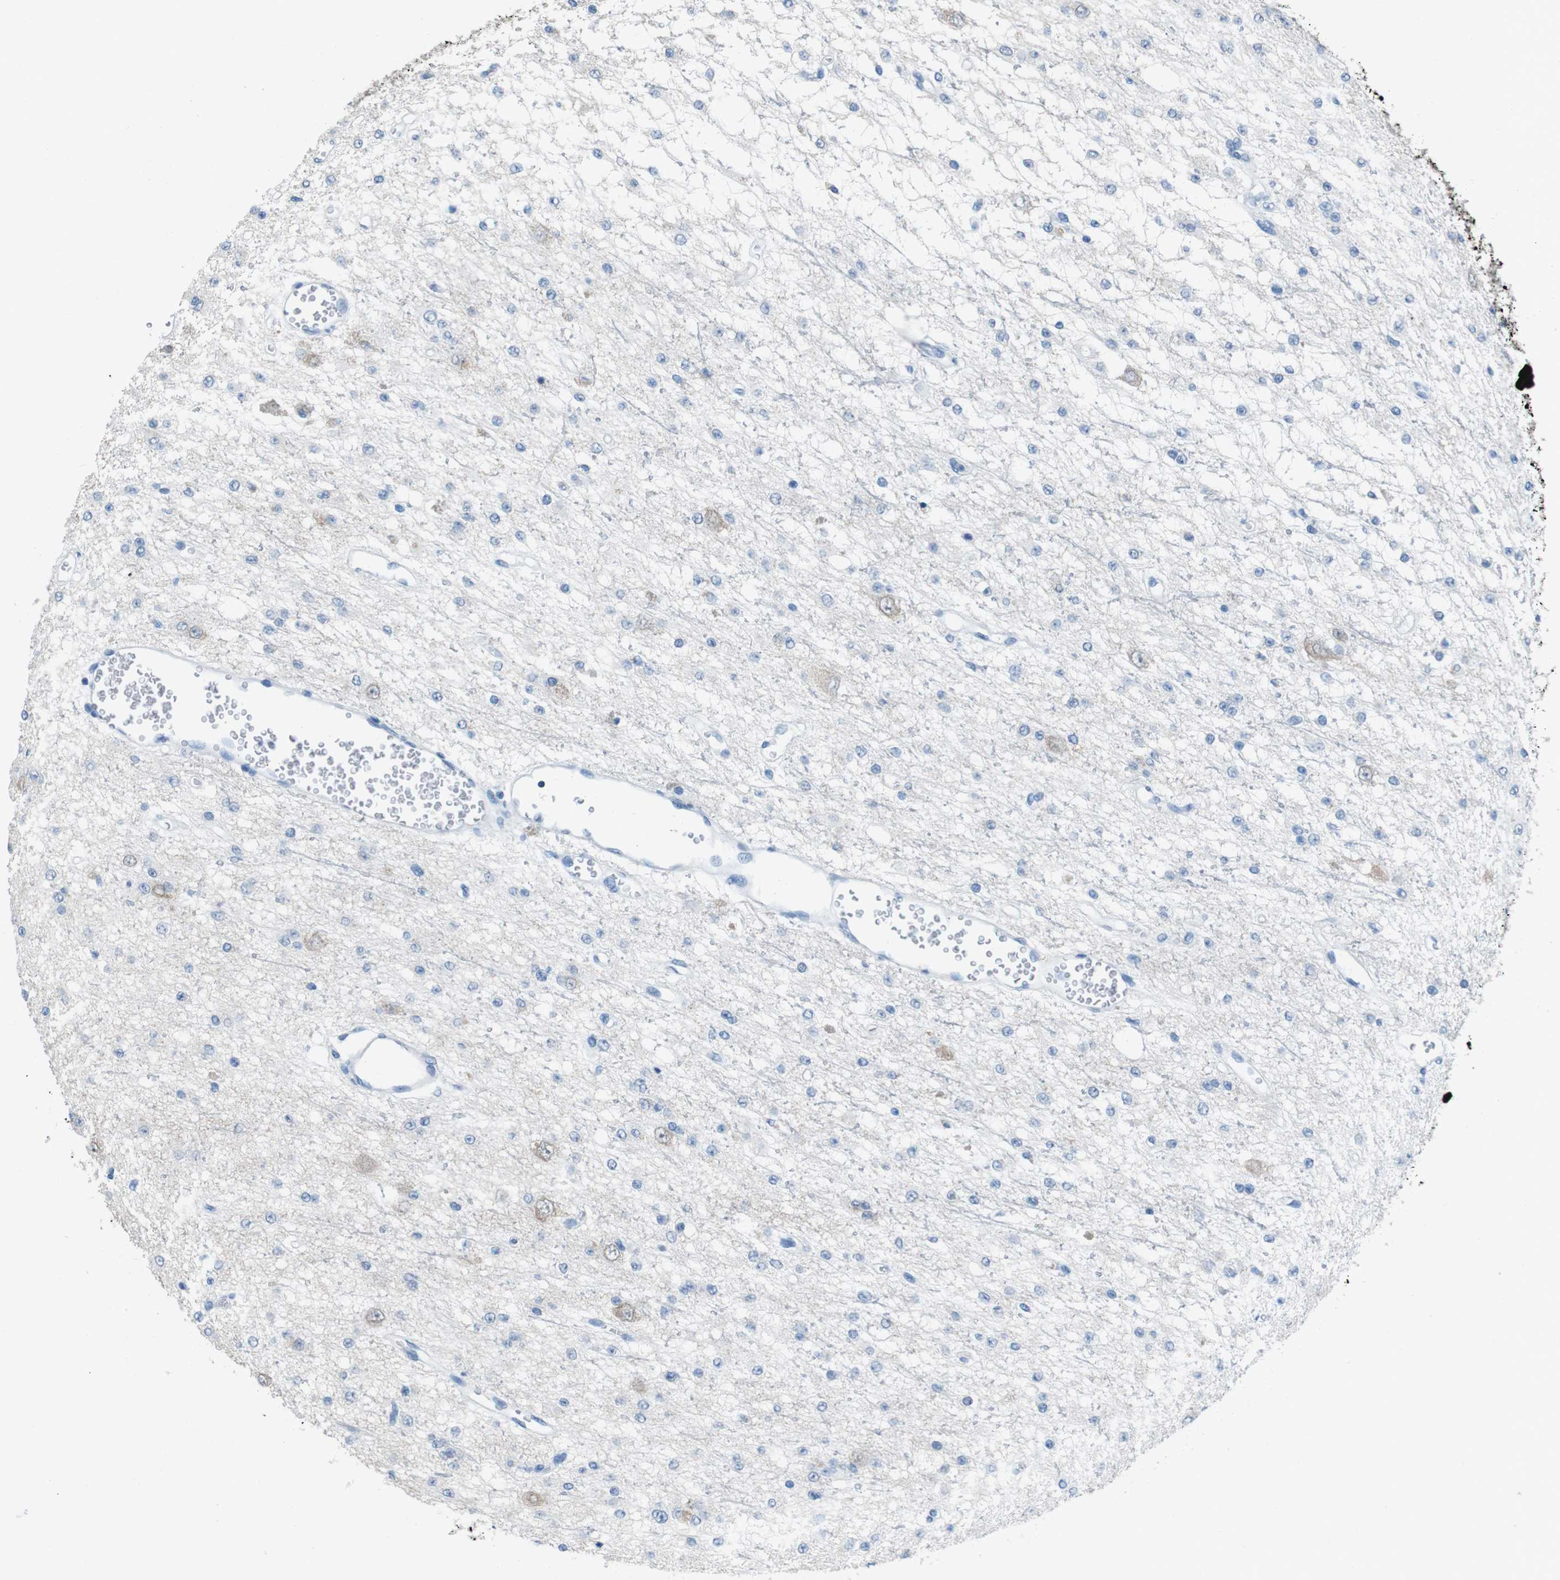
{"staining": {"intensity": "negative", "quantity": "none", "location": "none"}, "tissue": "glioma", "cell_type": "Tumor cells", "image_type": "cancer", "snomed": [{"axis": "morphology", "description": "Glioma, malignant, Low grade"}, {"axis": "topography", "description": "Brain"}], "caption": "Immunohistochemistry (IHC) image of human glioma stained for a protein (brown), which shows no staining in tumor cells.", "gene": "CDHR2", "patient": {"sex": "male", "age": 38}}